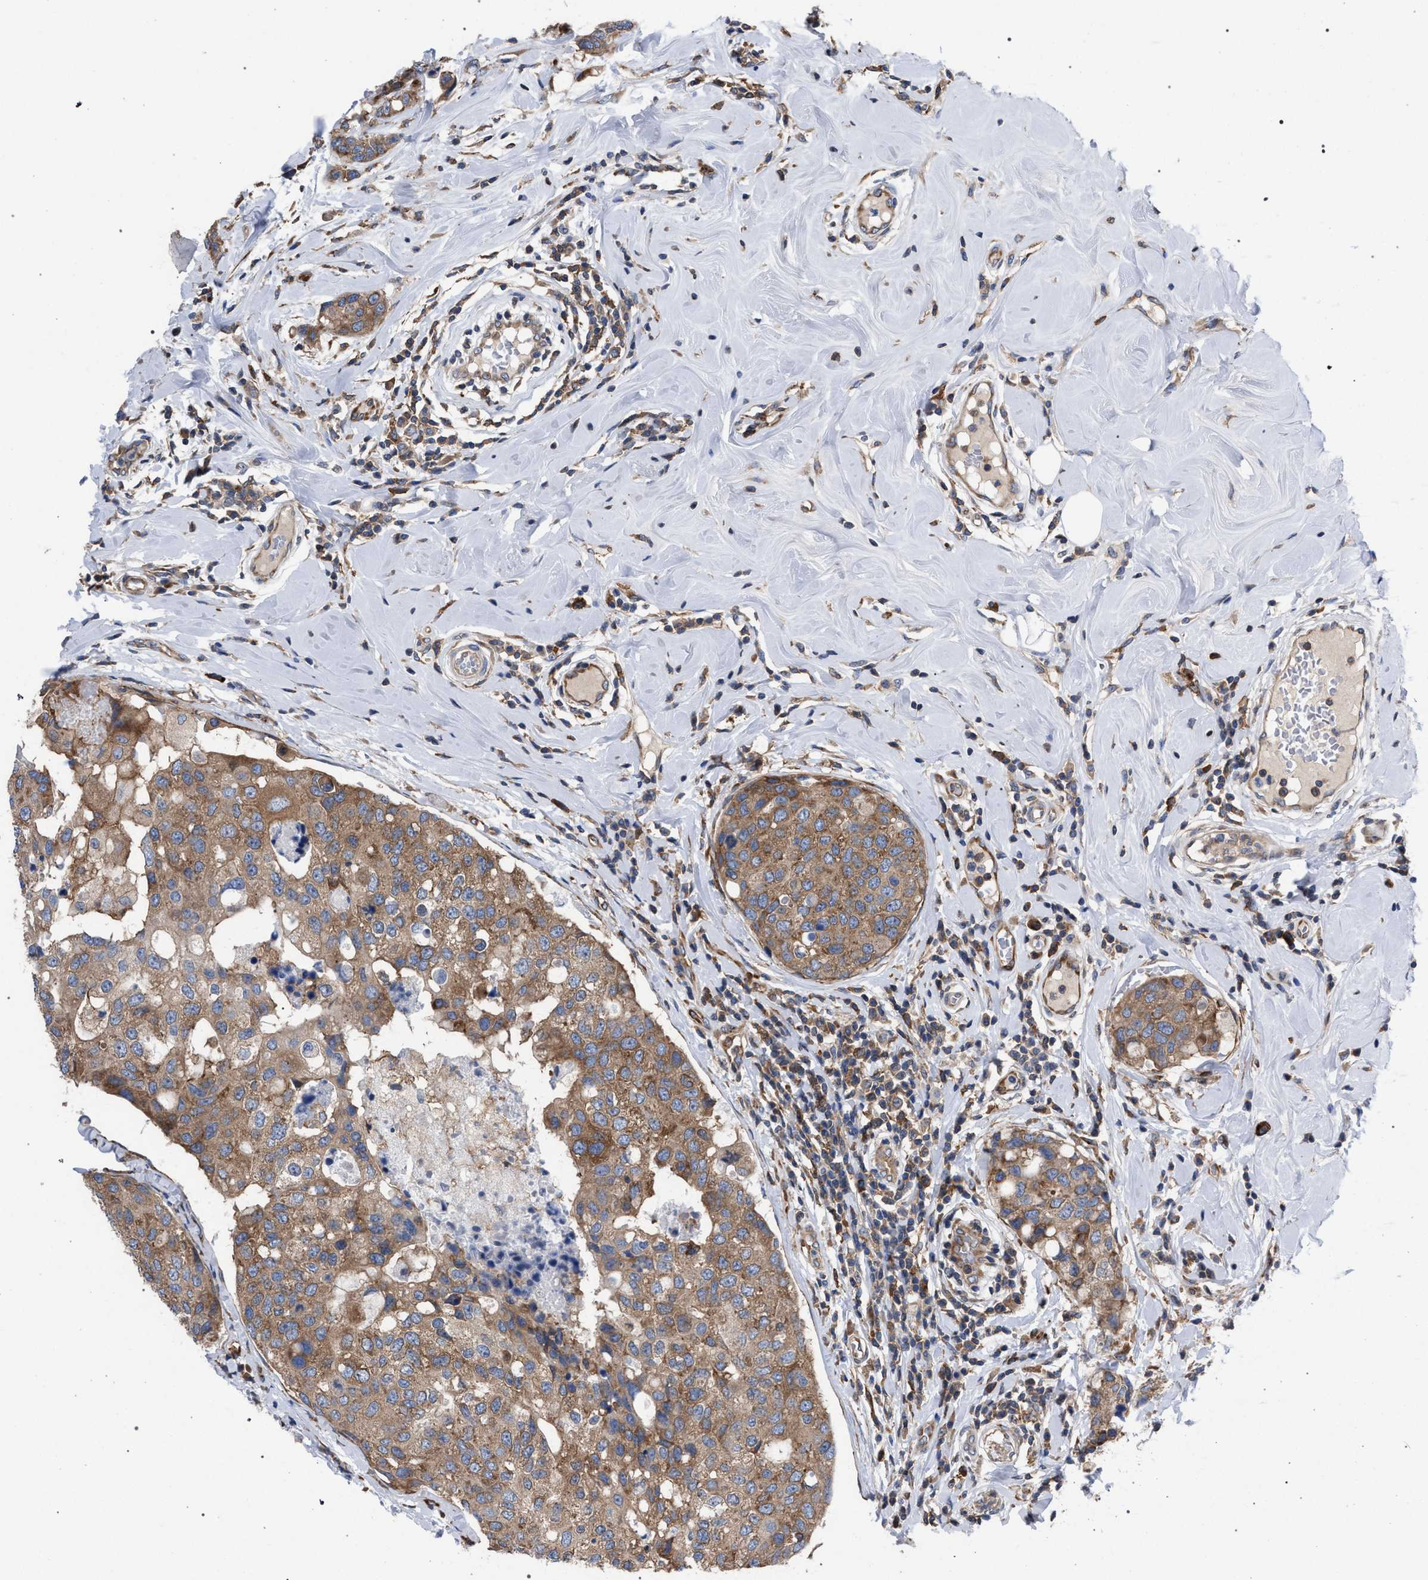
{"staining": {"intensity": "moderate", "quantity": ">75%", "location": "cytoplasmic/membranous"}, "tissue": "breast cancer", "cell_type": "Tumor cells", "image_type": "cancer", "snomed": [{"axis": "morphology", "description": "Duct carcinoma"}, {"axis": "topography", "description": "Breast"}], "caption": "Immunohistochemistry (IHC) of breast cancer (invasive ductal carcinoma) reveals medium levels of moderate cytoplasmic/membranous staining in about >75% of tumor cells. Nuclei are stained in blue.", "gene": "CDR2L", "patient": {"sex": "female", "age": 27}}